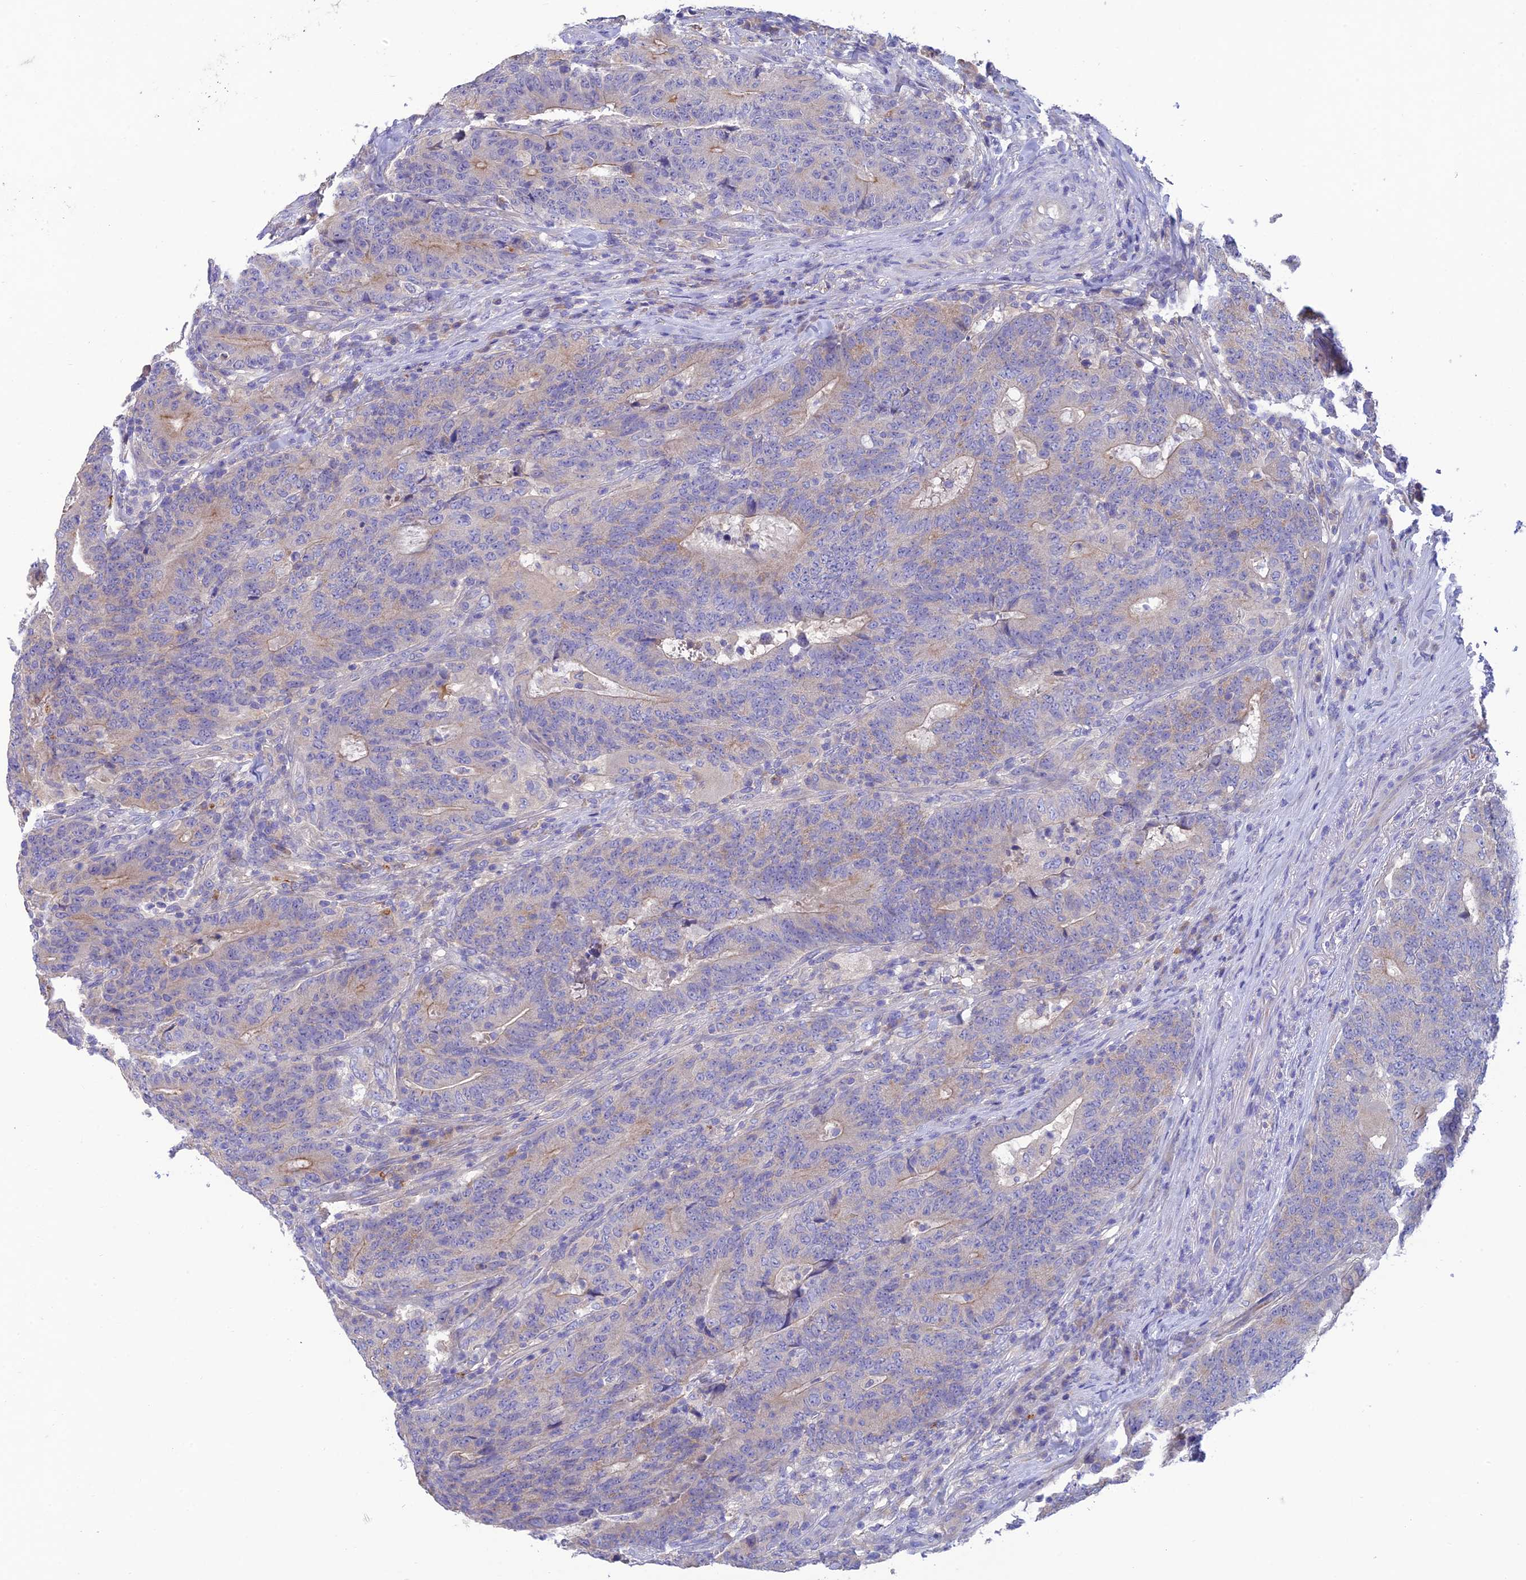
{"staining": {"intensity": "negative", "quantity": "none", "location": "none"}, "tissue": "colorectal cancer", "cell_type": "Tumor cells", "image_type": "cancer", "snomed": [{"axis": "morphology", "description": "Normal tissue, NOS"}, {"axis": "morphology", "description": "Adenocarcinoma, NOS"}, {"axis": "topography", "description": "Colon"}], "caption": "DAB (3,3'-diaminobenzidine) immunohistochemical staining of adenocarcinoma (colorectal) reveals no significant expression in tumor cells. (Immunohistochemistry (ihc), brightfield microscopy, high magnification).", "gene": "SFT2D2", "patient": {"sex": "female", "age": 75}}